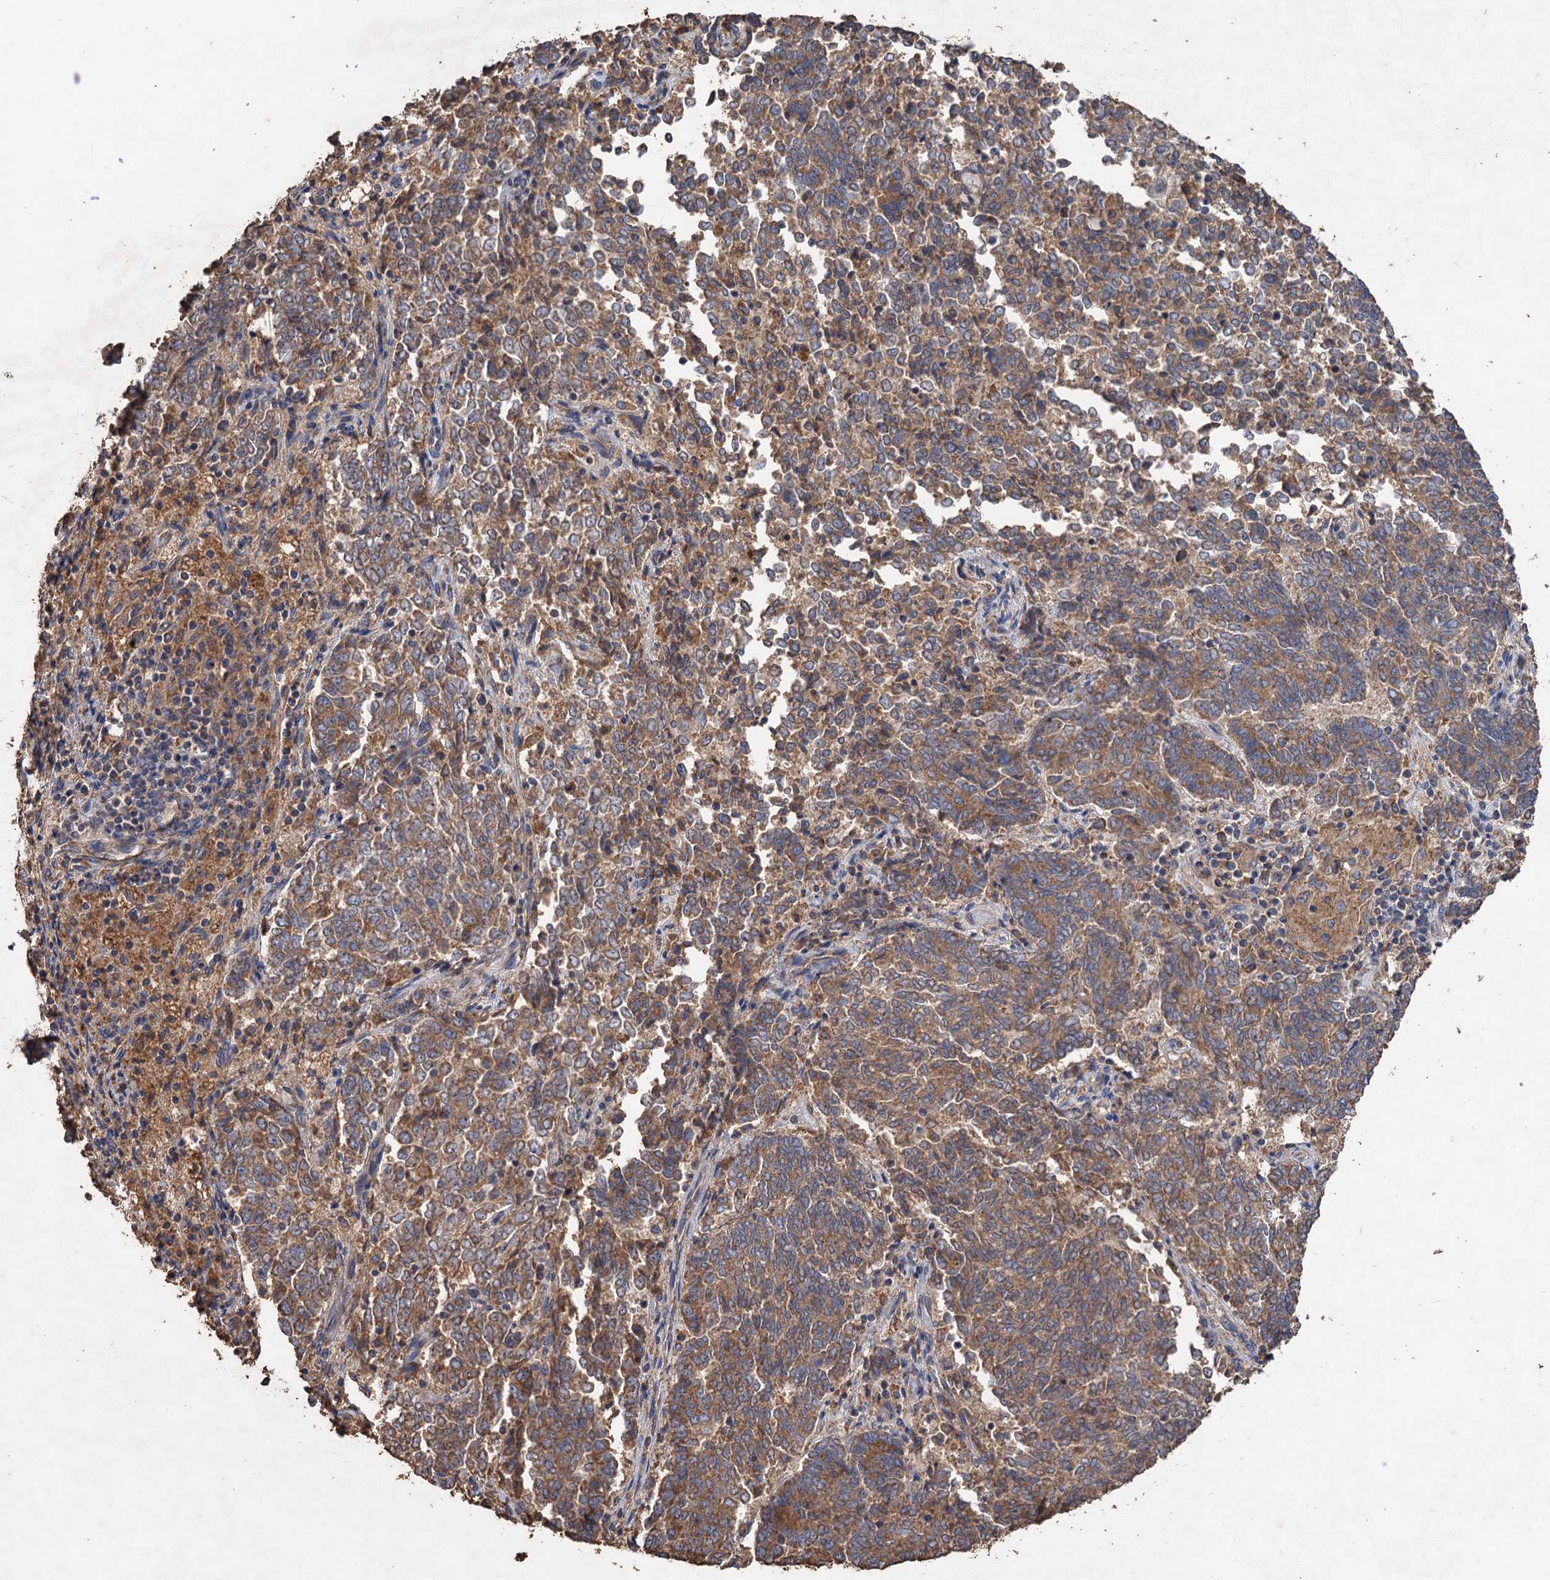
{"staining": {"intensity": "moderate", "quantity": ">75%", "location": "cytoplasmic/membranous"}, "tissue": "endometrial cancer", "cell_type": "Tumor cells", "image_type": "cancer", "snomed": [{"axis": "morphology", "description": "Adenocarcinoma, NOS"}, {"axis": "topography", "description": "Endometrium"}], "caption": "Moderate cytoplasmic/membranous positivity for a protein is present in approximately >75% of tumor cells of endometrial cancer using IHC.", "gene": "SCUBE3", "patient": {"sex": "female", "age": 80}}